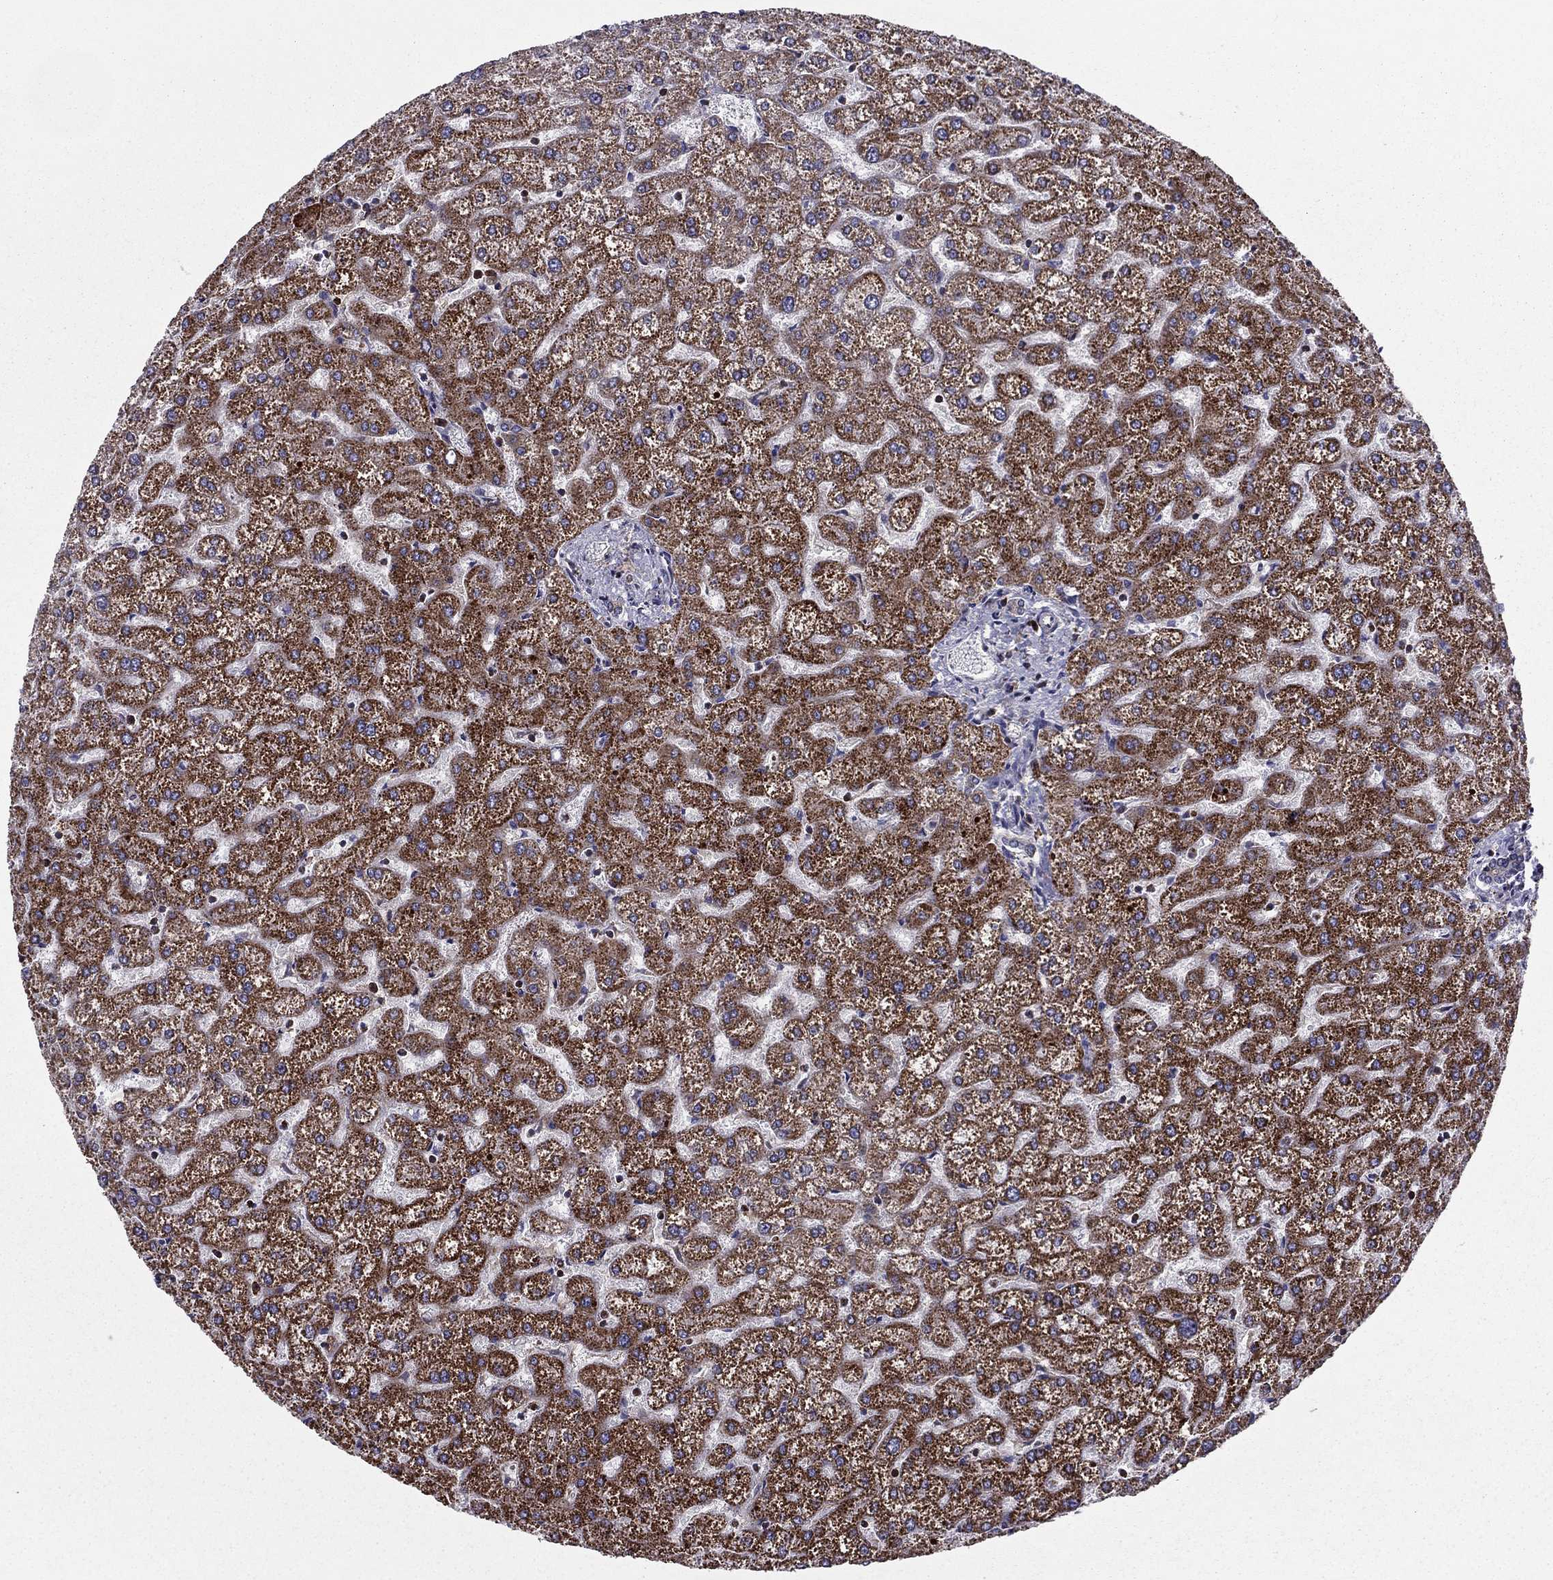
{"staining": {"intensity": "weak", "quantity": "<25%", "location": "cytoplasmic/membranous"}, "tissue": "liver", "cell_type": "Cholangiocytes", "image_type": "normal", "snomed": [{"axis": "morphology", "description": "Normal tissue, NOS"}, {"axis": "topography", "description": "Liver"}], "caption": "Photomicrograph shows no significant protein expression in cholangiocytes of benign liver. Nuclei are stained in blue.", "gene": "ALG6", "patient": {"sex": "female", "age": 32}}